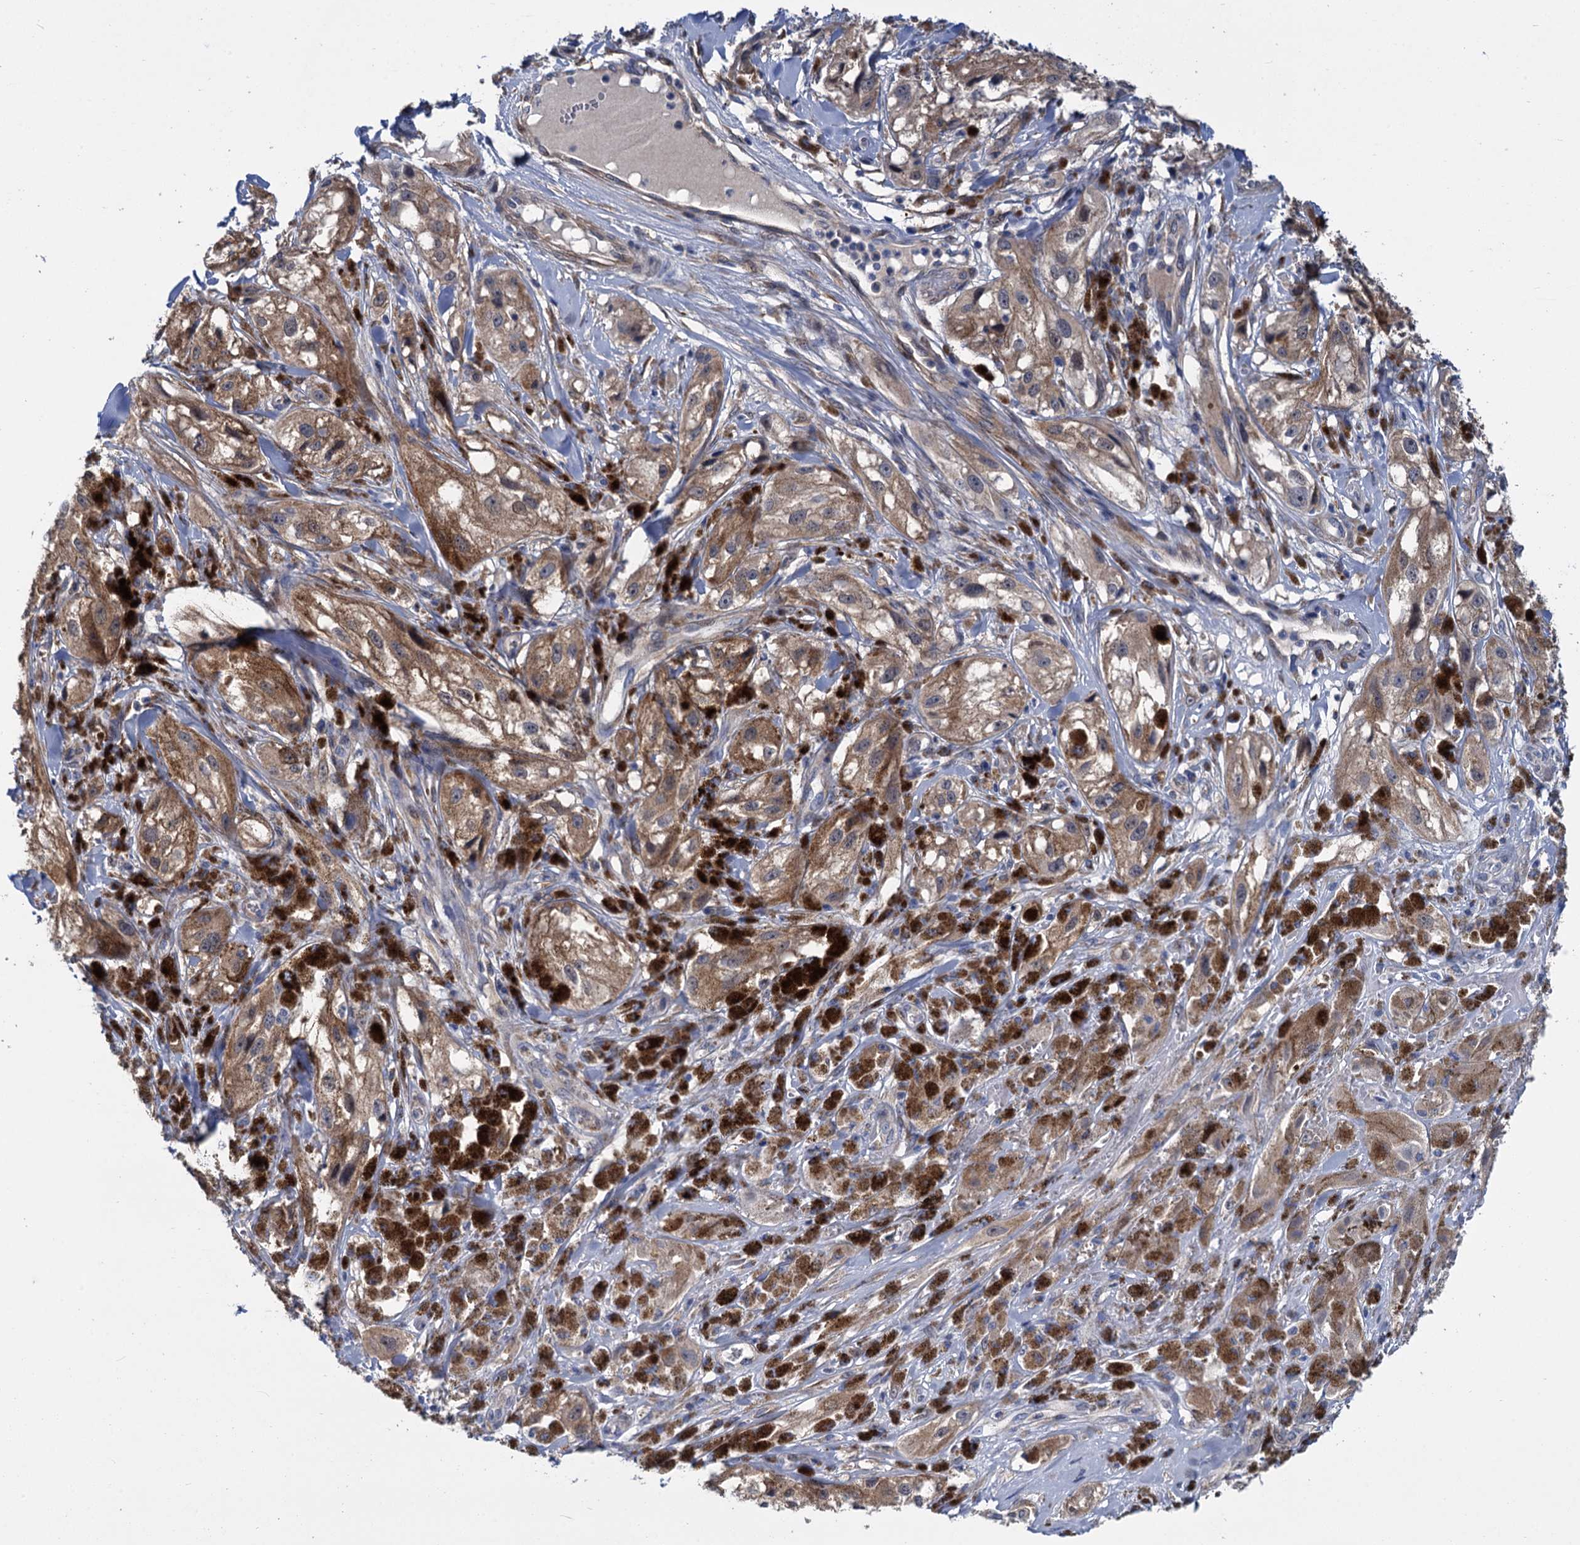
{"staining": {"intensity": "moderate", "quantity": ">75%", "location": "cytoplasmic/membranous"}, "tissue": "melanoma", "cell_type": "Tumor cells", "image_type": "cancer", "snomed": [{"axis": "morphology", "description": "Malignant melanoma, NOS"}, {"axis": "topography", "description": "Skin"}], "caption": "Malignant melanoma stained with DAB immunohistochemistry reveals medium levels of moderate cytoplasmic/membranous positivity in approximately >75% of tumor cells.", "gene": "GSTM3", "patient": {"sex": "male", "age": 88}}